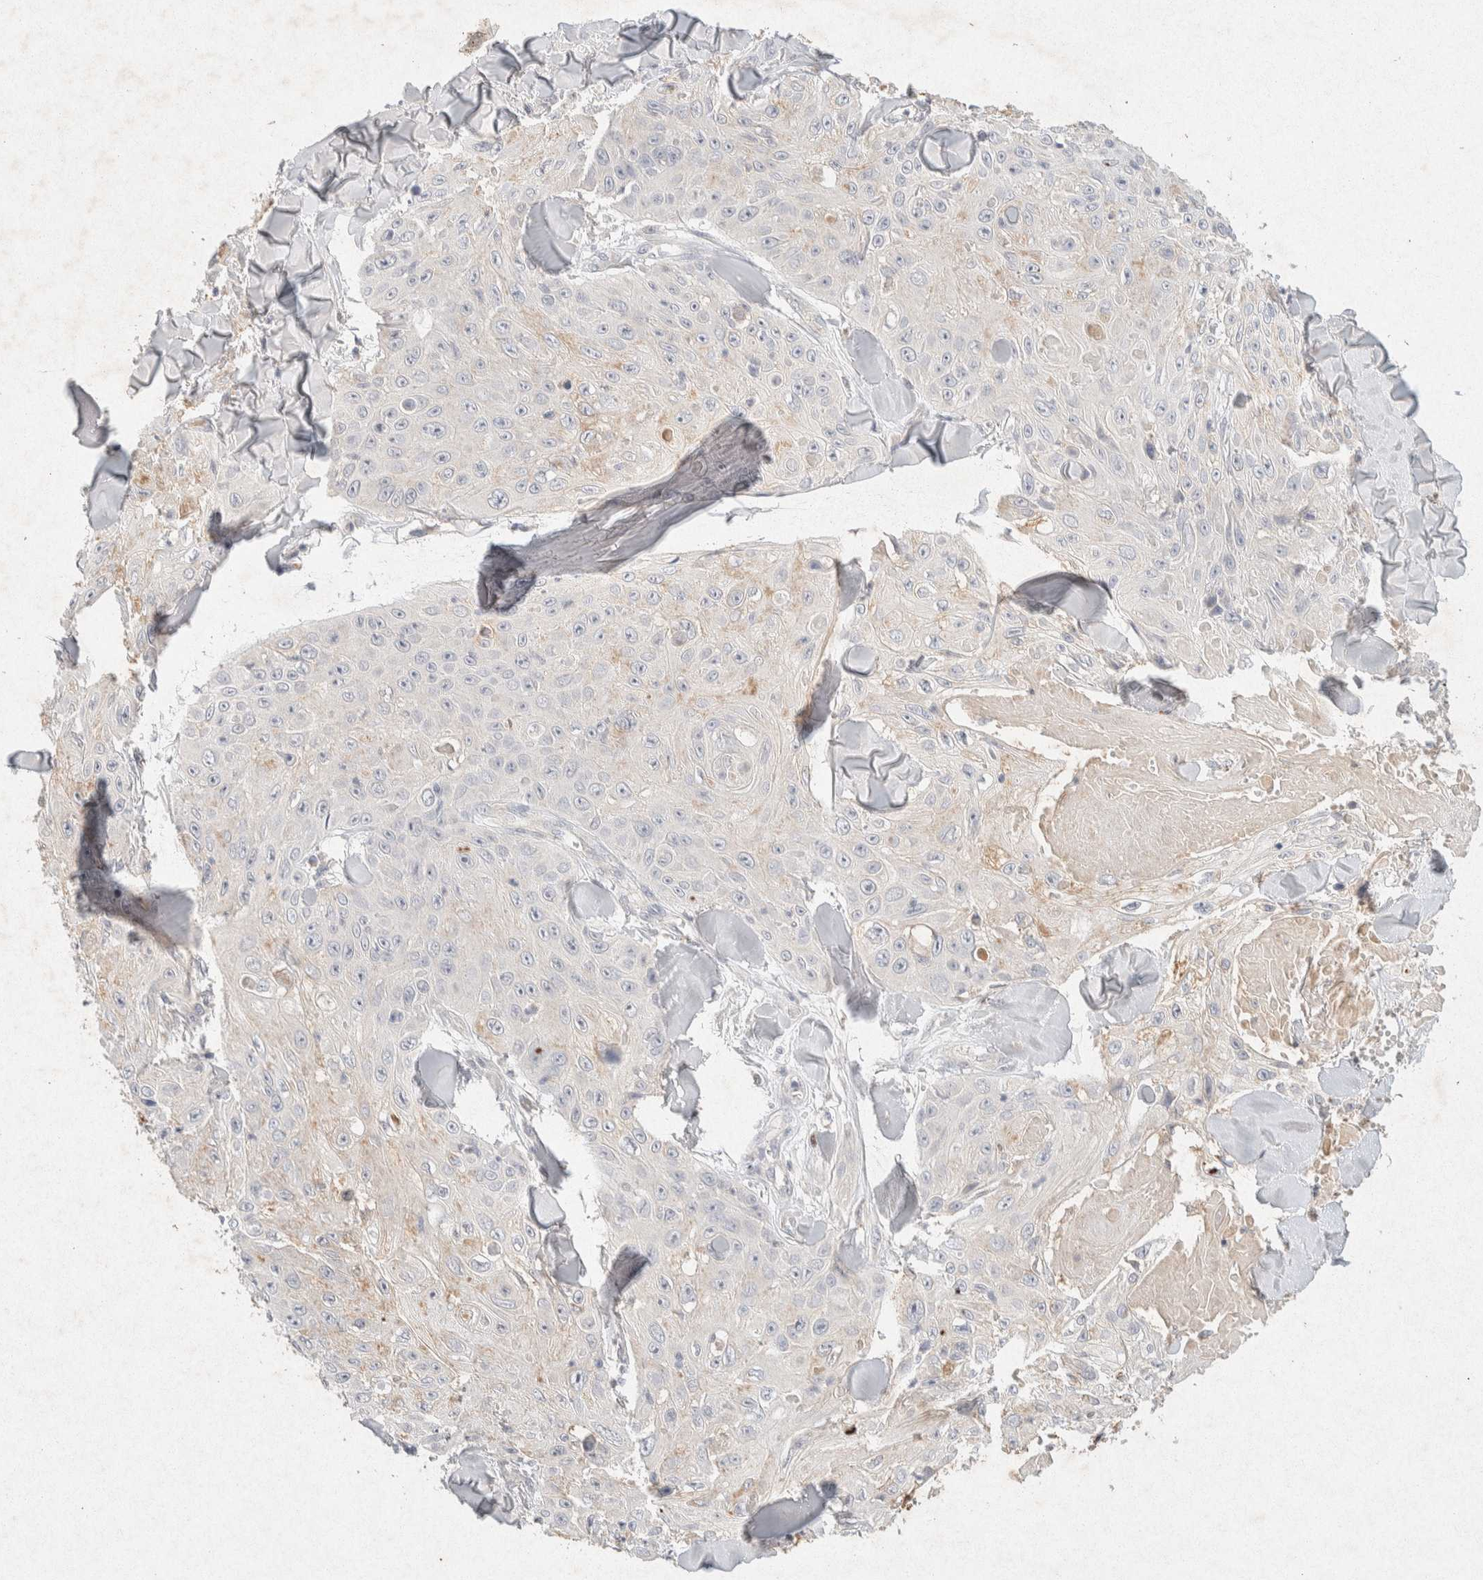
{"staining": {"intensity": "weak", "quantity": "25%-75%", "location": "cytoplasmic/membranous"}, "tissue": "skin cancer", "cell_type": "Tumor cells", "image_type": "cancer", "snomed": [{"axis": "morphology", "description": "Squamous cell carcinoma, NOS"}, {"axis": "topography", "description": "Skin"}], "caption": "Skin cancer stained with DAB (3,3'-diaminobenzidine) IHC shows low levels of weak cytoplasmic/membranous expression in about 25%-75% of tumor cells. The protein of interest is shown in brown color, while the nuclei are stained blue.", "gene": "GNAI1", "patient": {"sex": "male", "age": 86}}